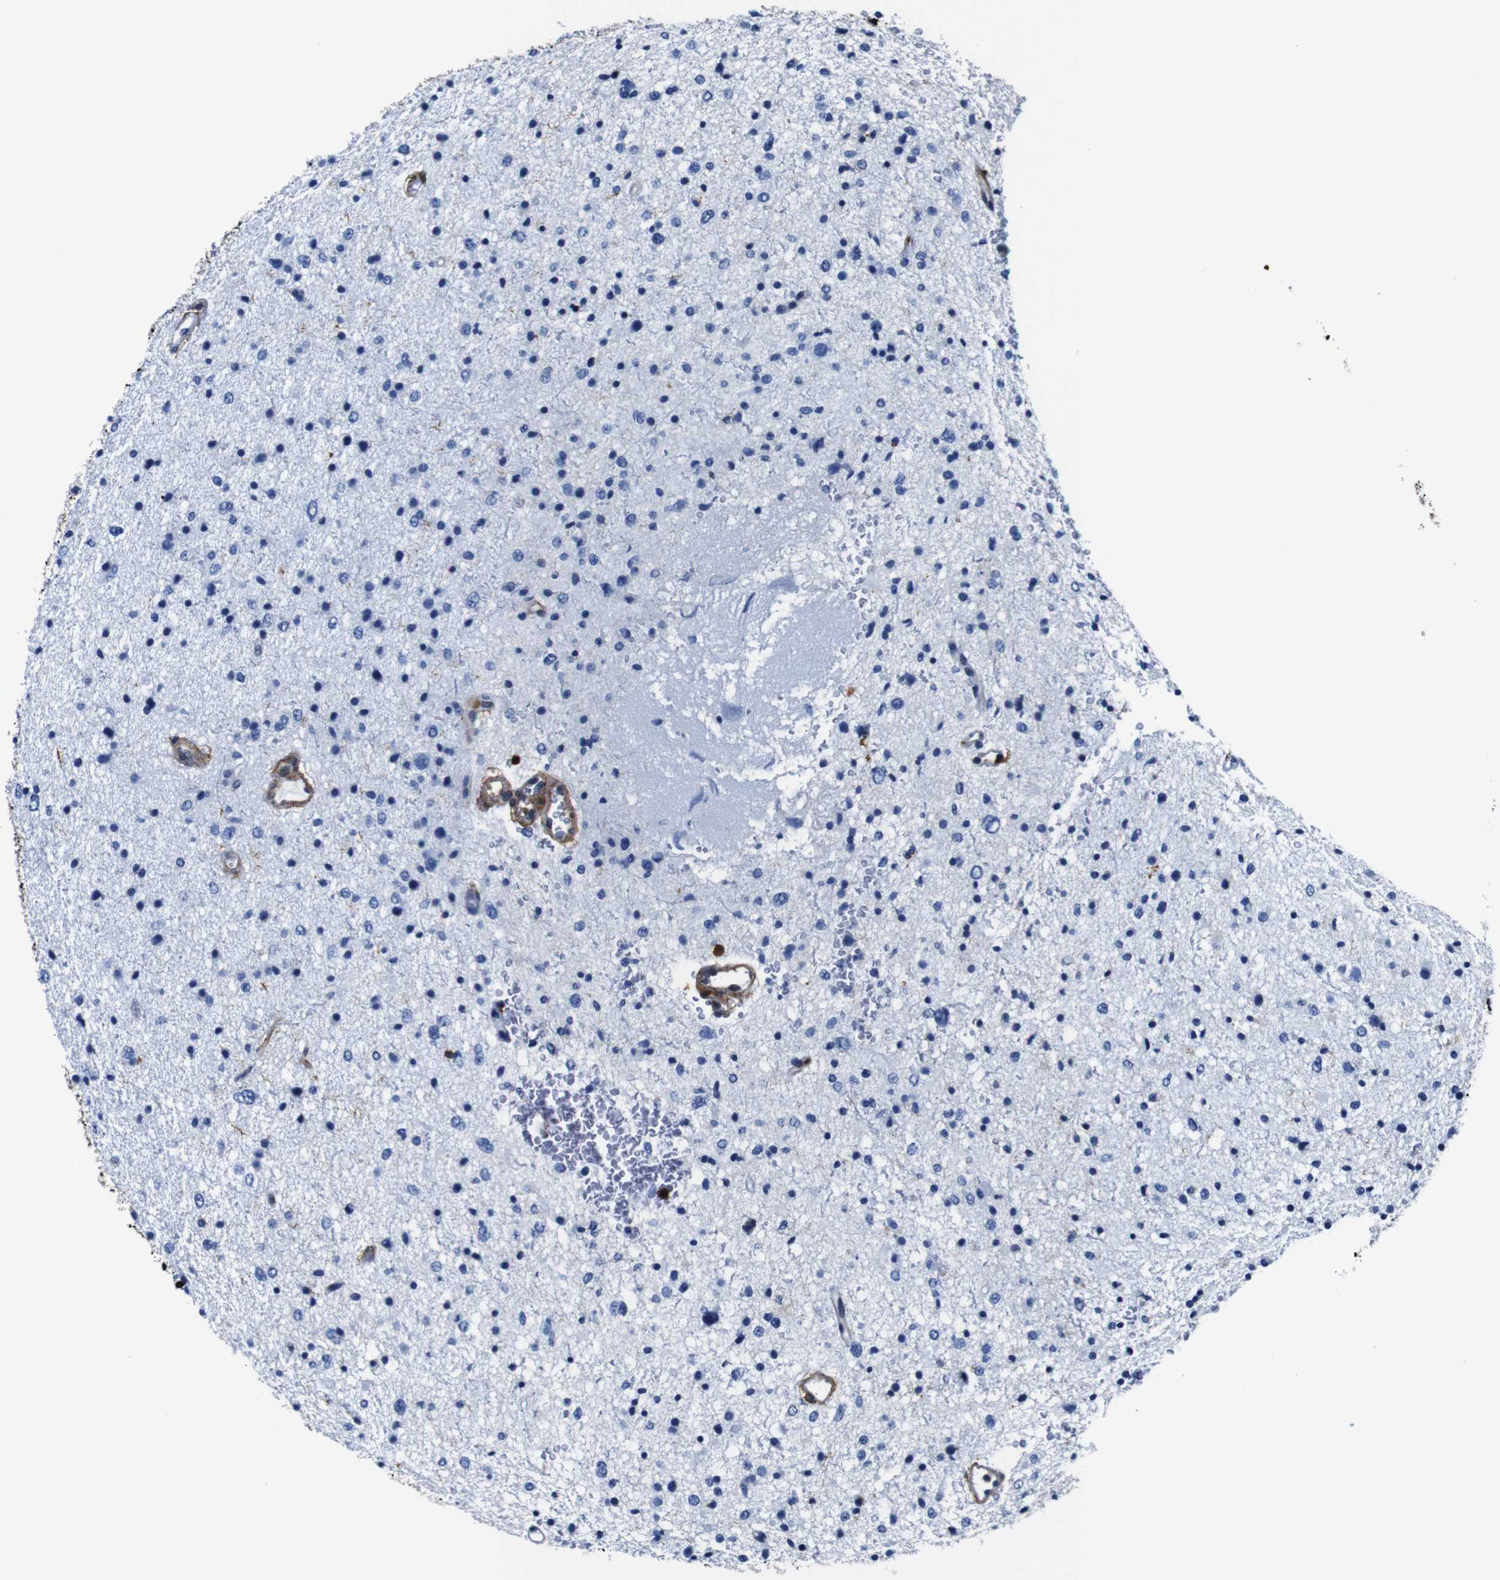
{"staining": {"intensity": "negative", "quantity": "none", "location": "none"}, "tissue": "glioma", "cell_type": "Tumor cells", "image_type": "cancer", "snomed": [{"axis": "morphology", "description": "Glioma, malignant, Low grade"}, {"axis": "topography", "description": "Brain"}], "caption": "Malignant glioma (low-grade) was stained to show a protein in brown. There is no significant positivity in tumor cells. The staining was performed using DAB (3,3'-diaminobenzidine) to visualize the protein expression in brown, while the nuclei were stained in blue with hematoxylin (Magnification: 20x).", "gene": "ANXA1", "patient": {"sex": "female", "age": 37}}